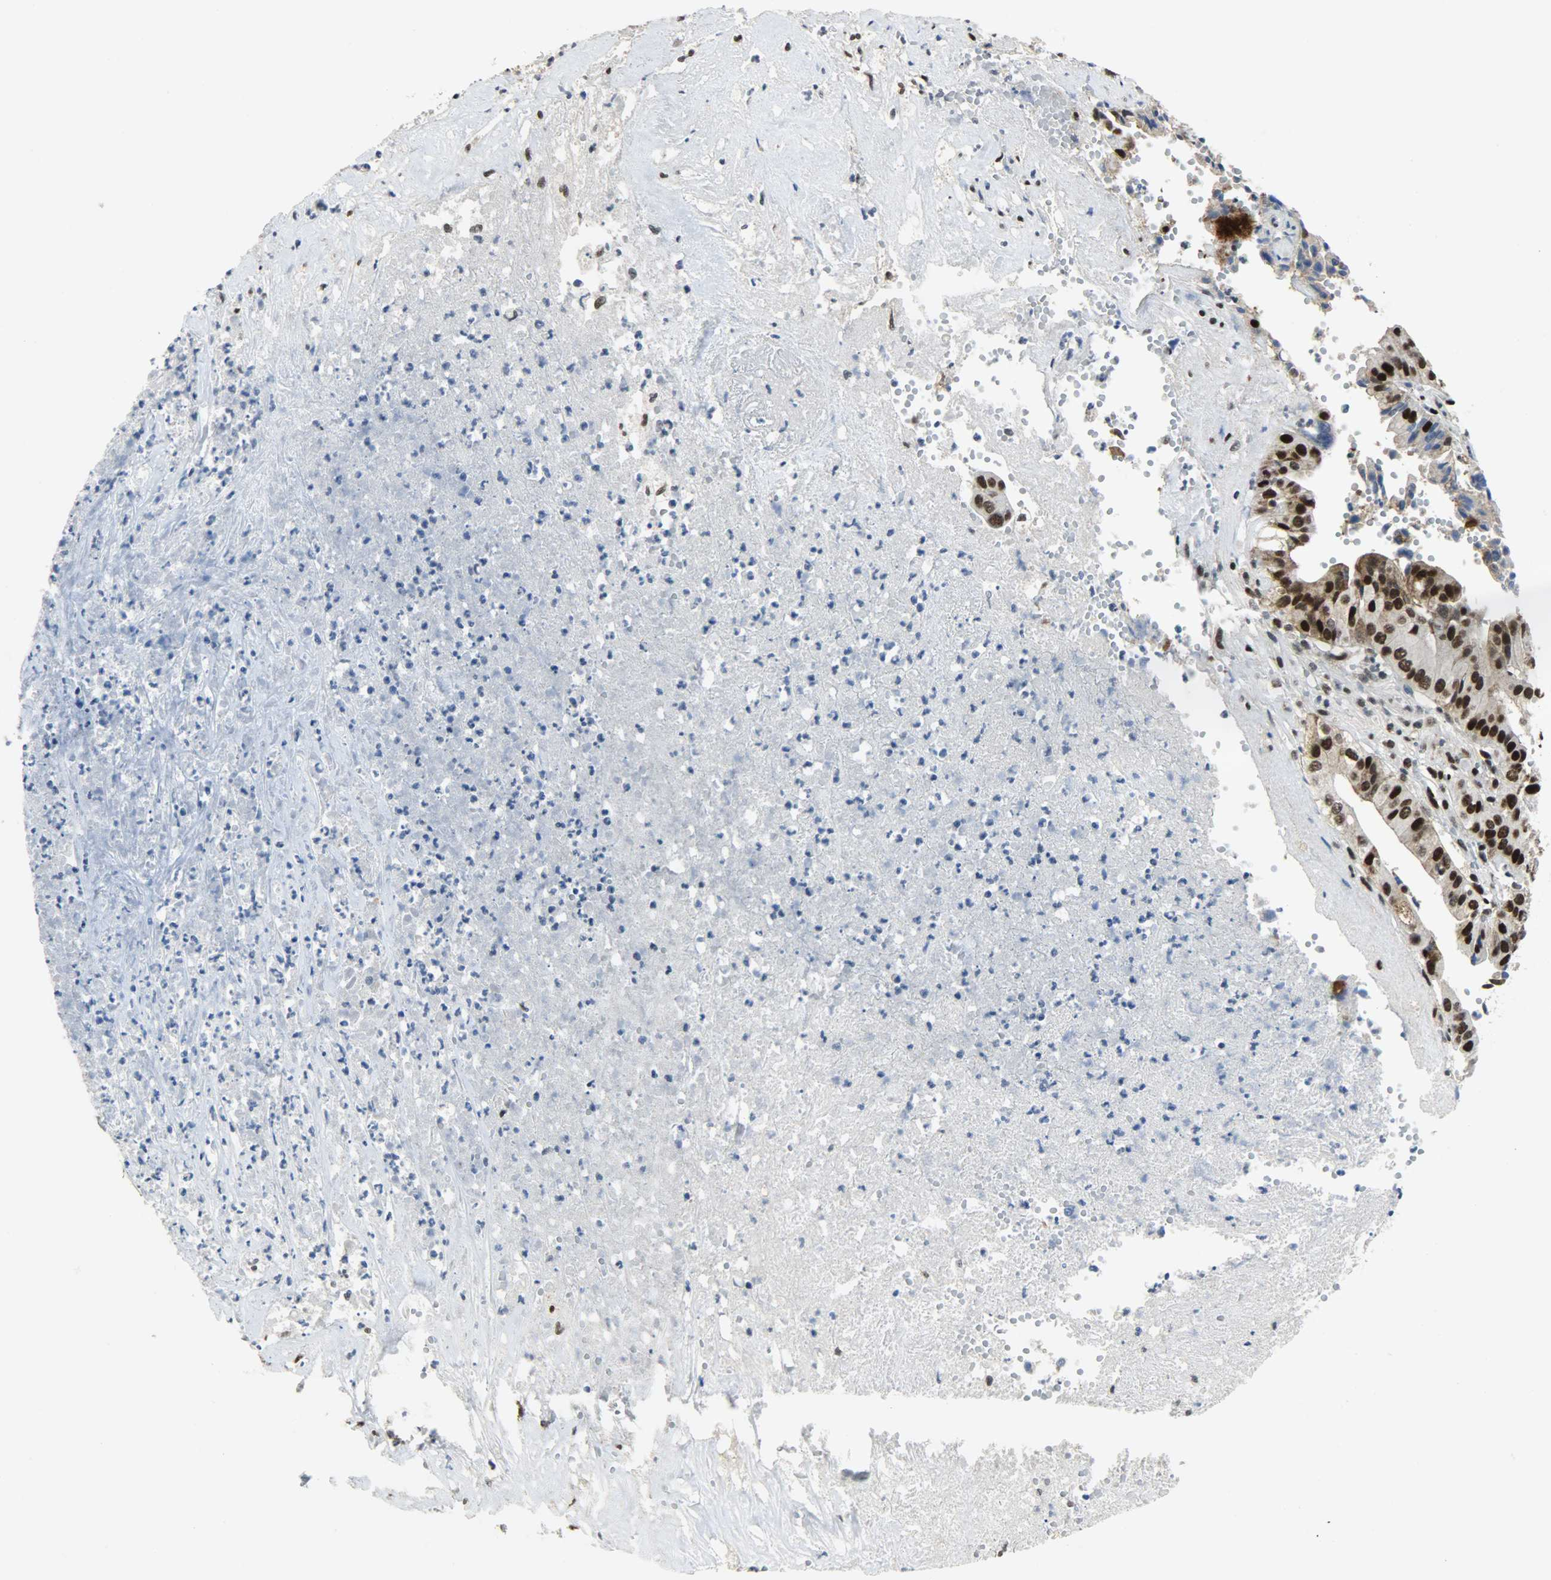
{"staining": {"intensity": "strong", "quantity": ">75%", "location": "cytoplasmic/membranous,nuclear"}, "tissue": "liver cancer", "cell_type": "Tumor cells", "image_type": "cancer", "snomed": [{"axis": "morphology", "description": "Cholangiocarcinoma"}, {"axis": "topography", "description": "Liver"}], "caption": "IHC photomicrograph of neoplastic tissue: liver cholangiocarcinoma stained using immunohistochemistry exhibits high levels of strong protein expression localized specifically in the cytoplasmic/membranous and nuclear of tumor cells, appearing as a cytoplasmic/membranous and nuclear brown color.", "gene": "SSB", "patient": {"sex": "female", "age": 61}}